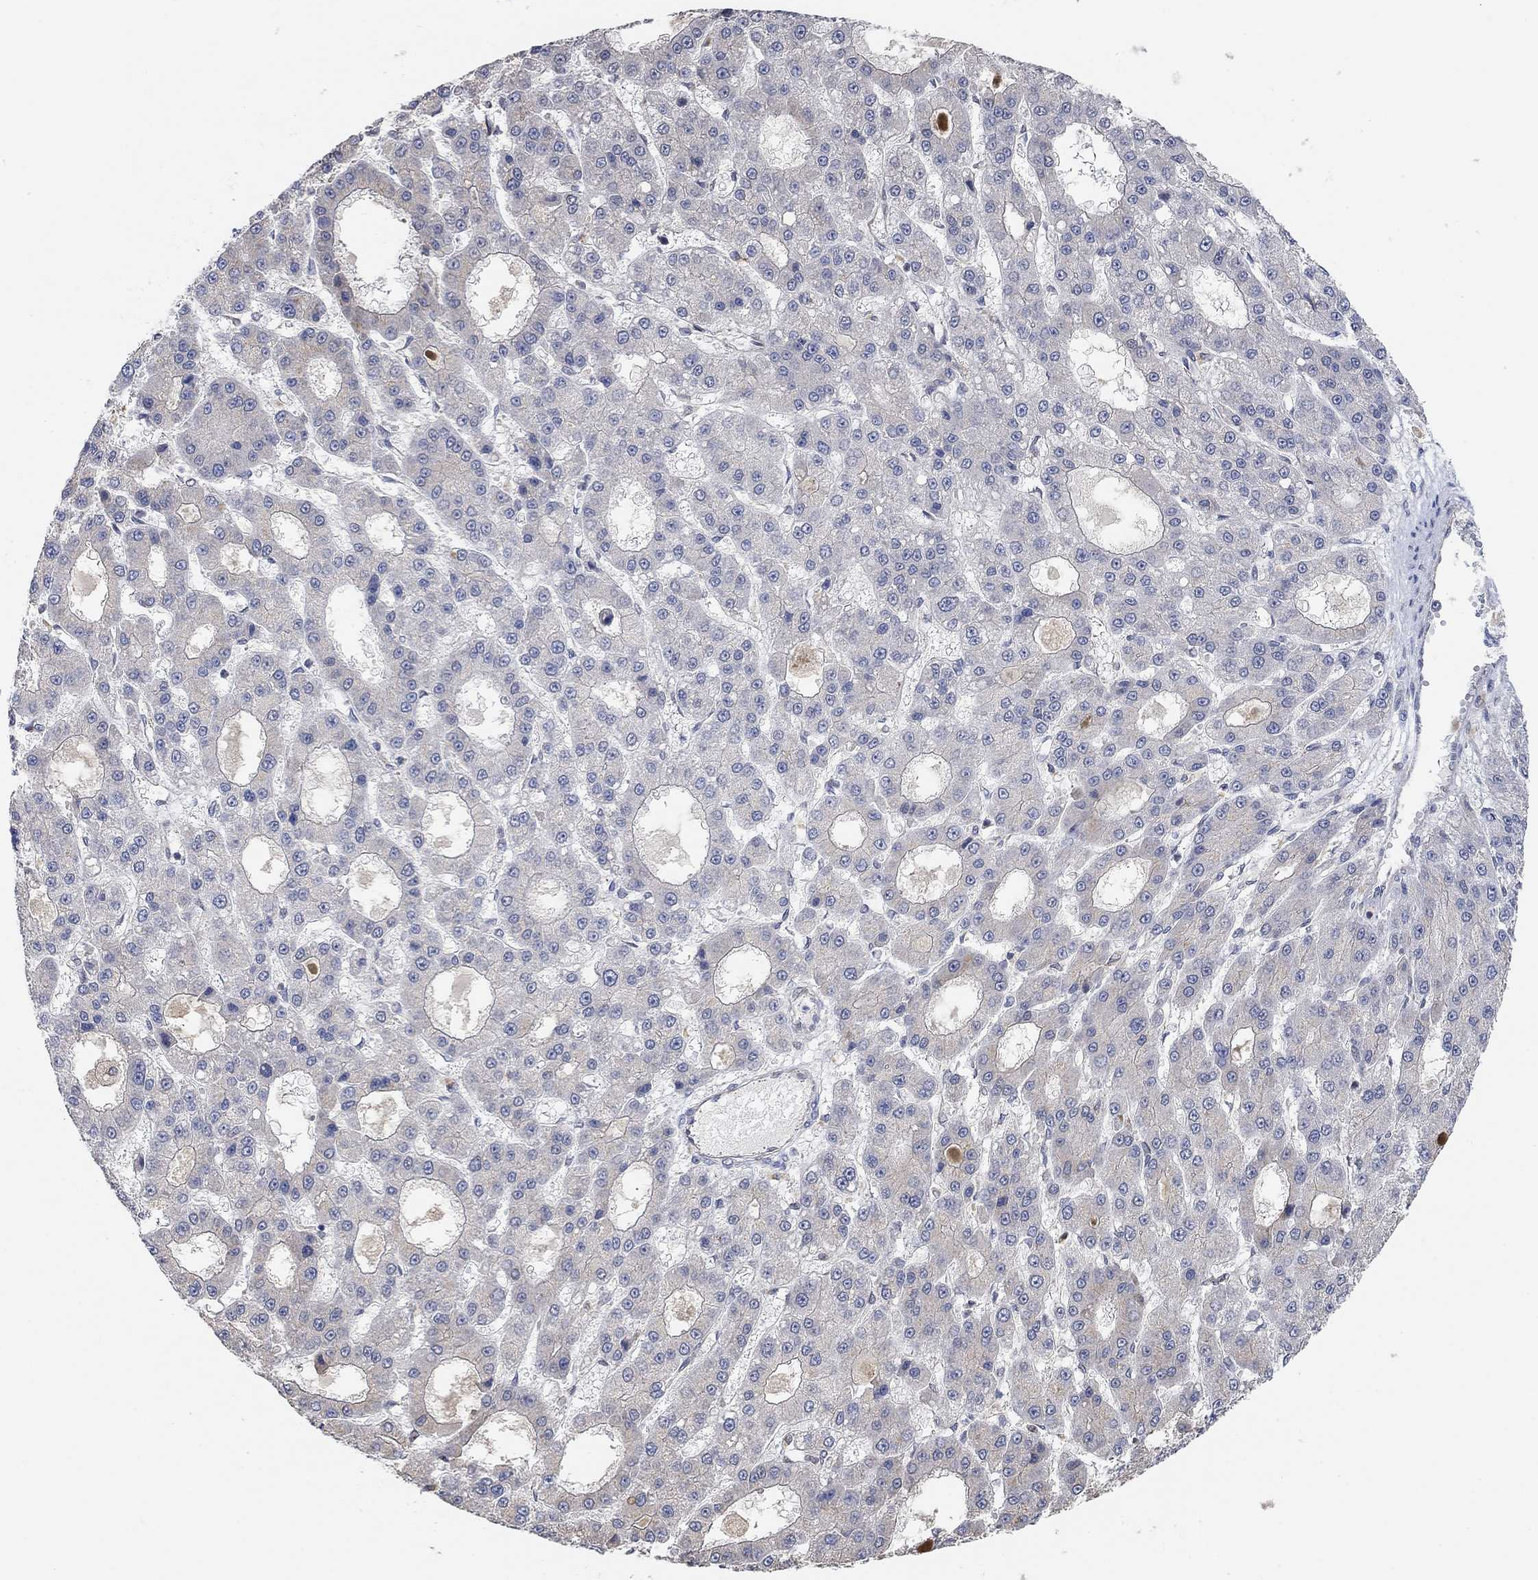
{"staining": {"intensity": "negative", "quantity": "none", "location": "none"}, "tissue": "liver cancer", "cell_type": "Tumor cells", "image_type": "cancer", "snomed": [{"axis": "morphology", "description": "Carcinoma, Hepatocellular, NOS"}, {"axis": "topography", "description": "Liver"}], "caption": "Immunohistochemical staining of hepatocellular carcinoma (liver) exhibits no significant staining in tumor cells.", "gene": "UNC5B", "patient": {"sex": "male", "age": 70}}